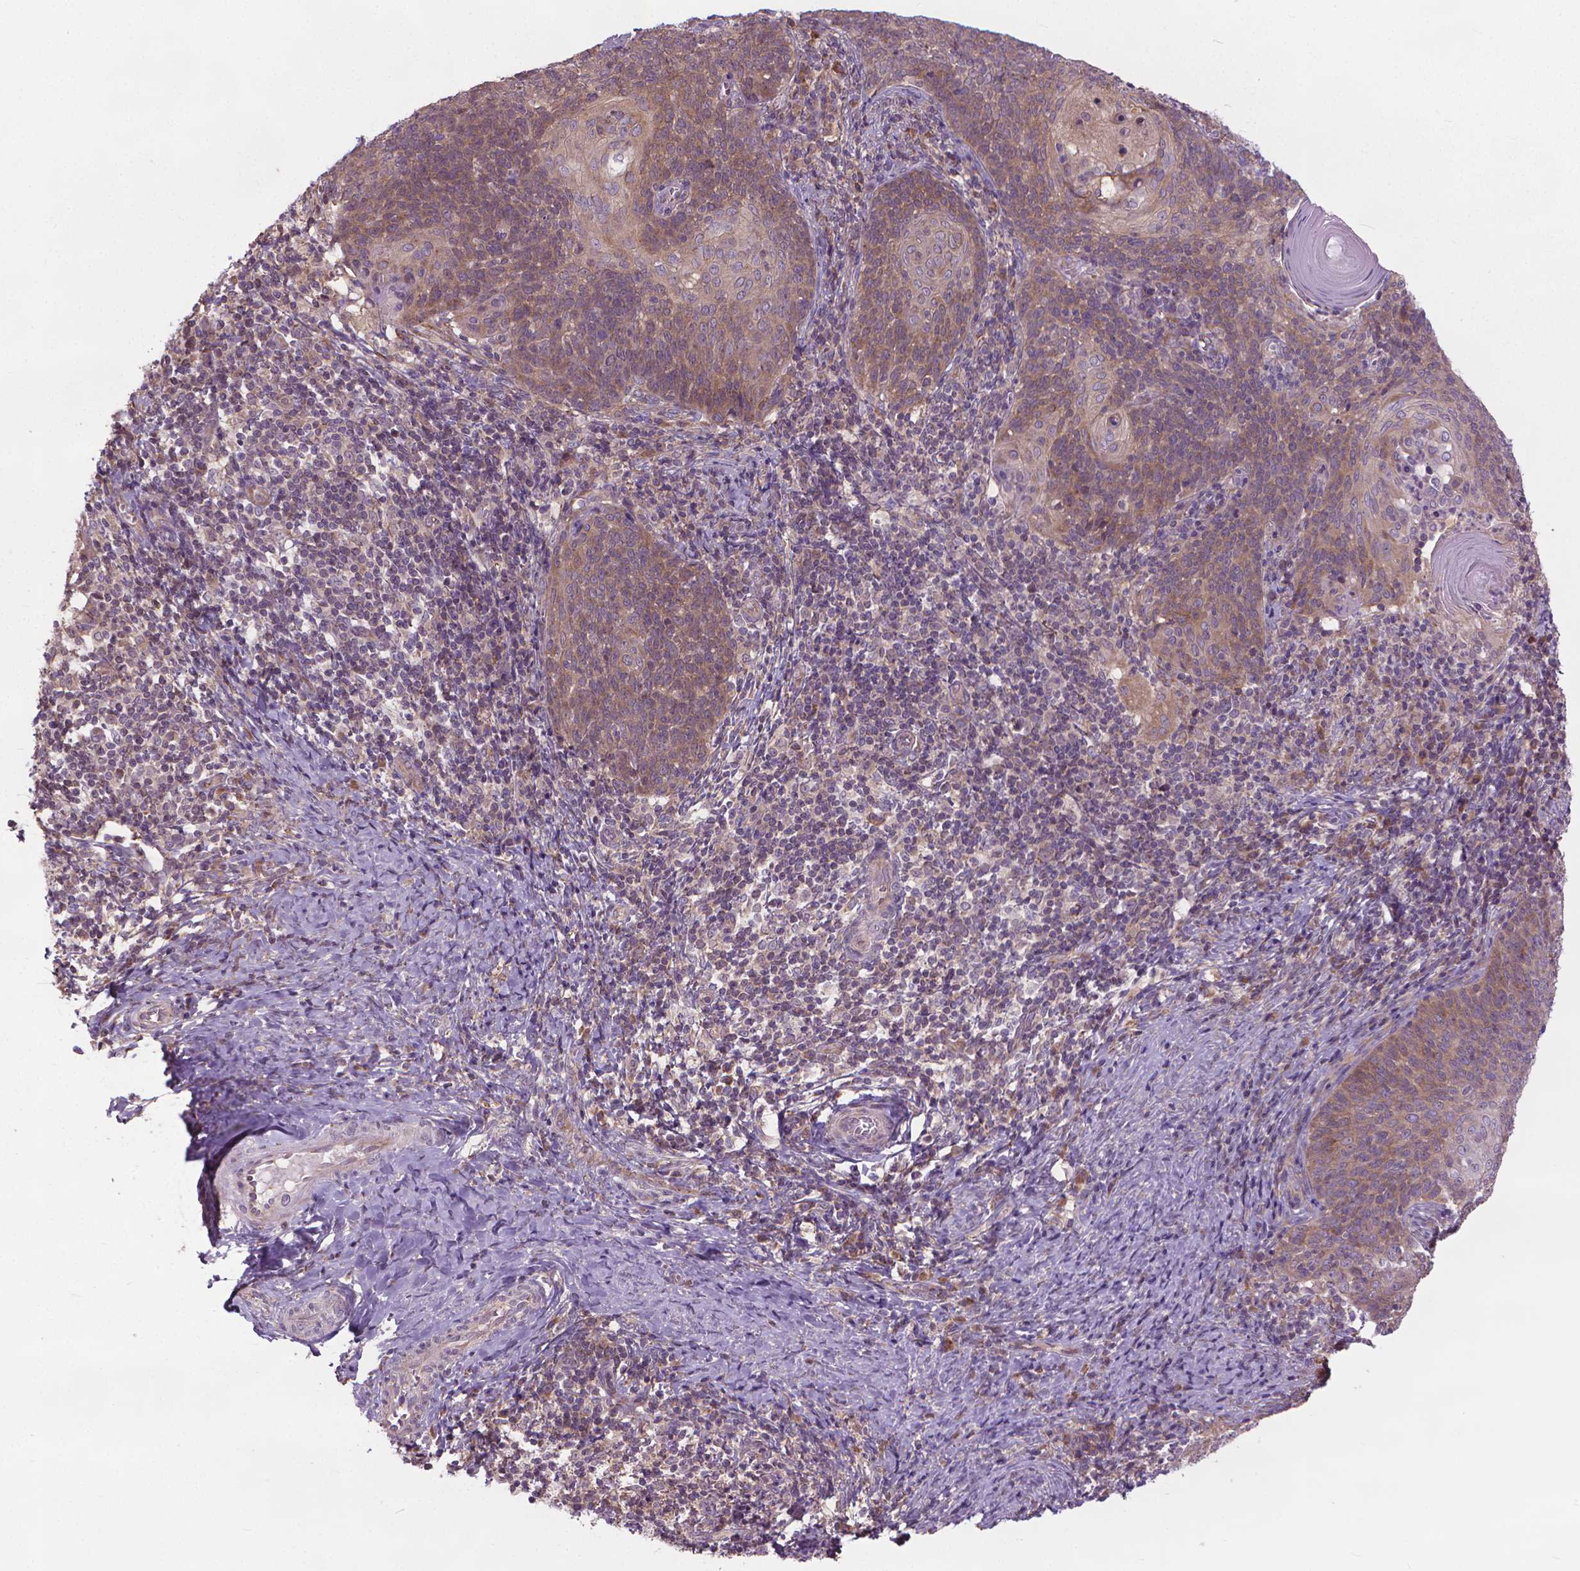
{"staining": {"intensity": "weak", "quantity": "25%-75%", "location": "cytoplasmic/membranous"}, "tissue": "cervical cancer", "cell_type": "Tumor cells", "image_type": "cancer", "snomed": [{"axis": "morphology", "description": "Normal tissue, NOS"}, {"axis": "morphology", "description": "Squamous cell carcinoma, NOS"}, {"axis": "topography", "description": "Cervix"}], "caption": "Immunohistochemical staining of human cervical cancer exhibits low levels of weak cytoplasmic/membranous protein expression in about 25%-75% of tumor cells.", "gene": "NUDT1", "patient": {"sex": "female", "age": 39}}